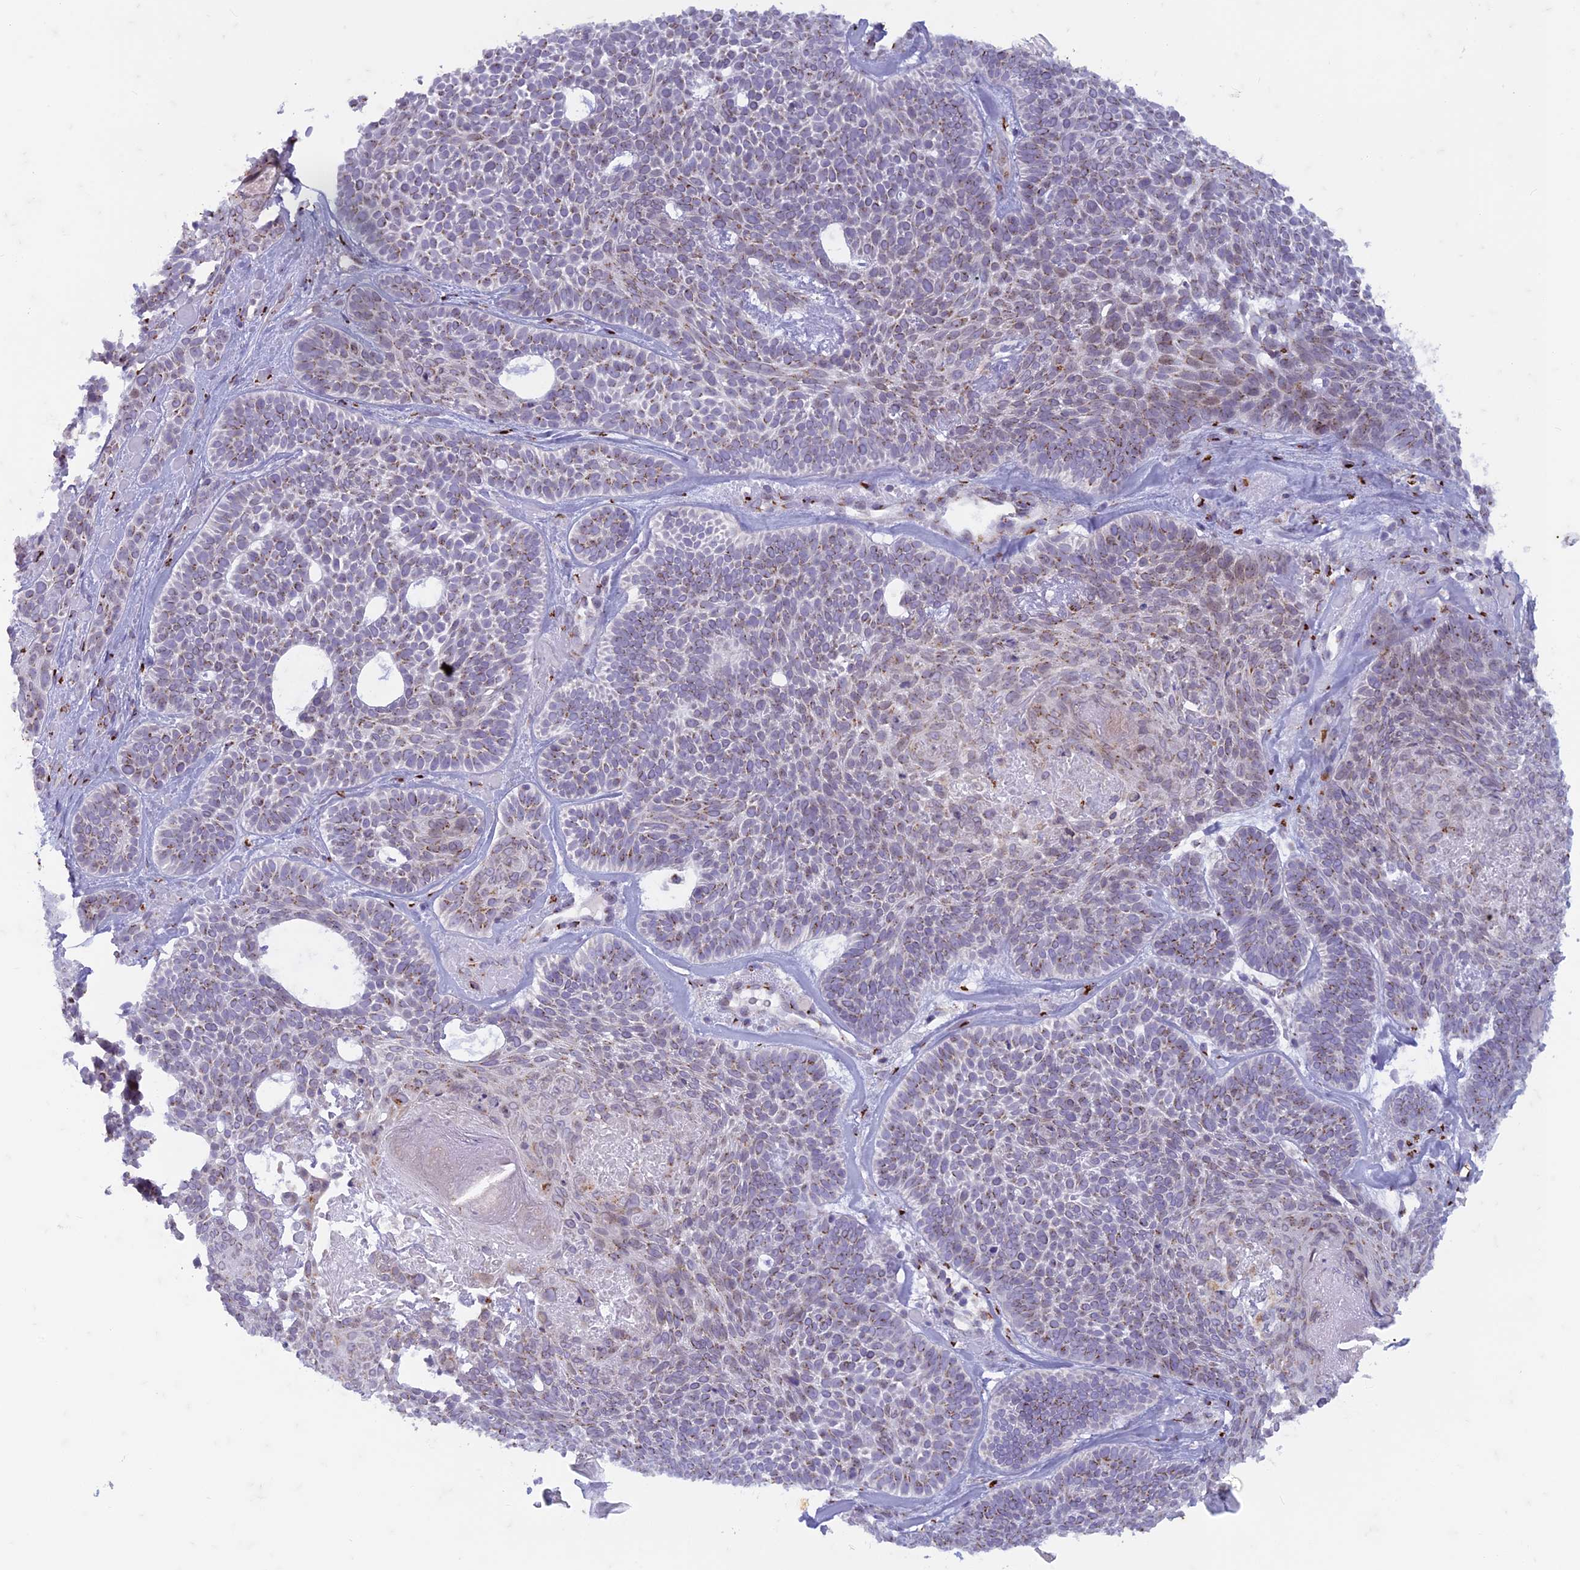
{"staining": {"intensity": "moderate", "quantity": "<25%", "location": "cytoplasmic/membranous"}, "tissue": "skin cancer", "cell_type": "Tumor cells", "image_type": "cancer", "snomed": [{"axis": "morphology", "description": "Basal cell carcinoma"}, {"axis": "topography", "description": "Skin"}], "caption": "Skin cancer (basal cell carcinoma) tissue reveals moderate cytoplasmic/membranous positivity in about <25% of tumor cells", "gene": "FAM3C", "patient": {"sex": "male", "age": 85}}